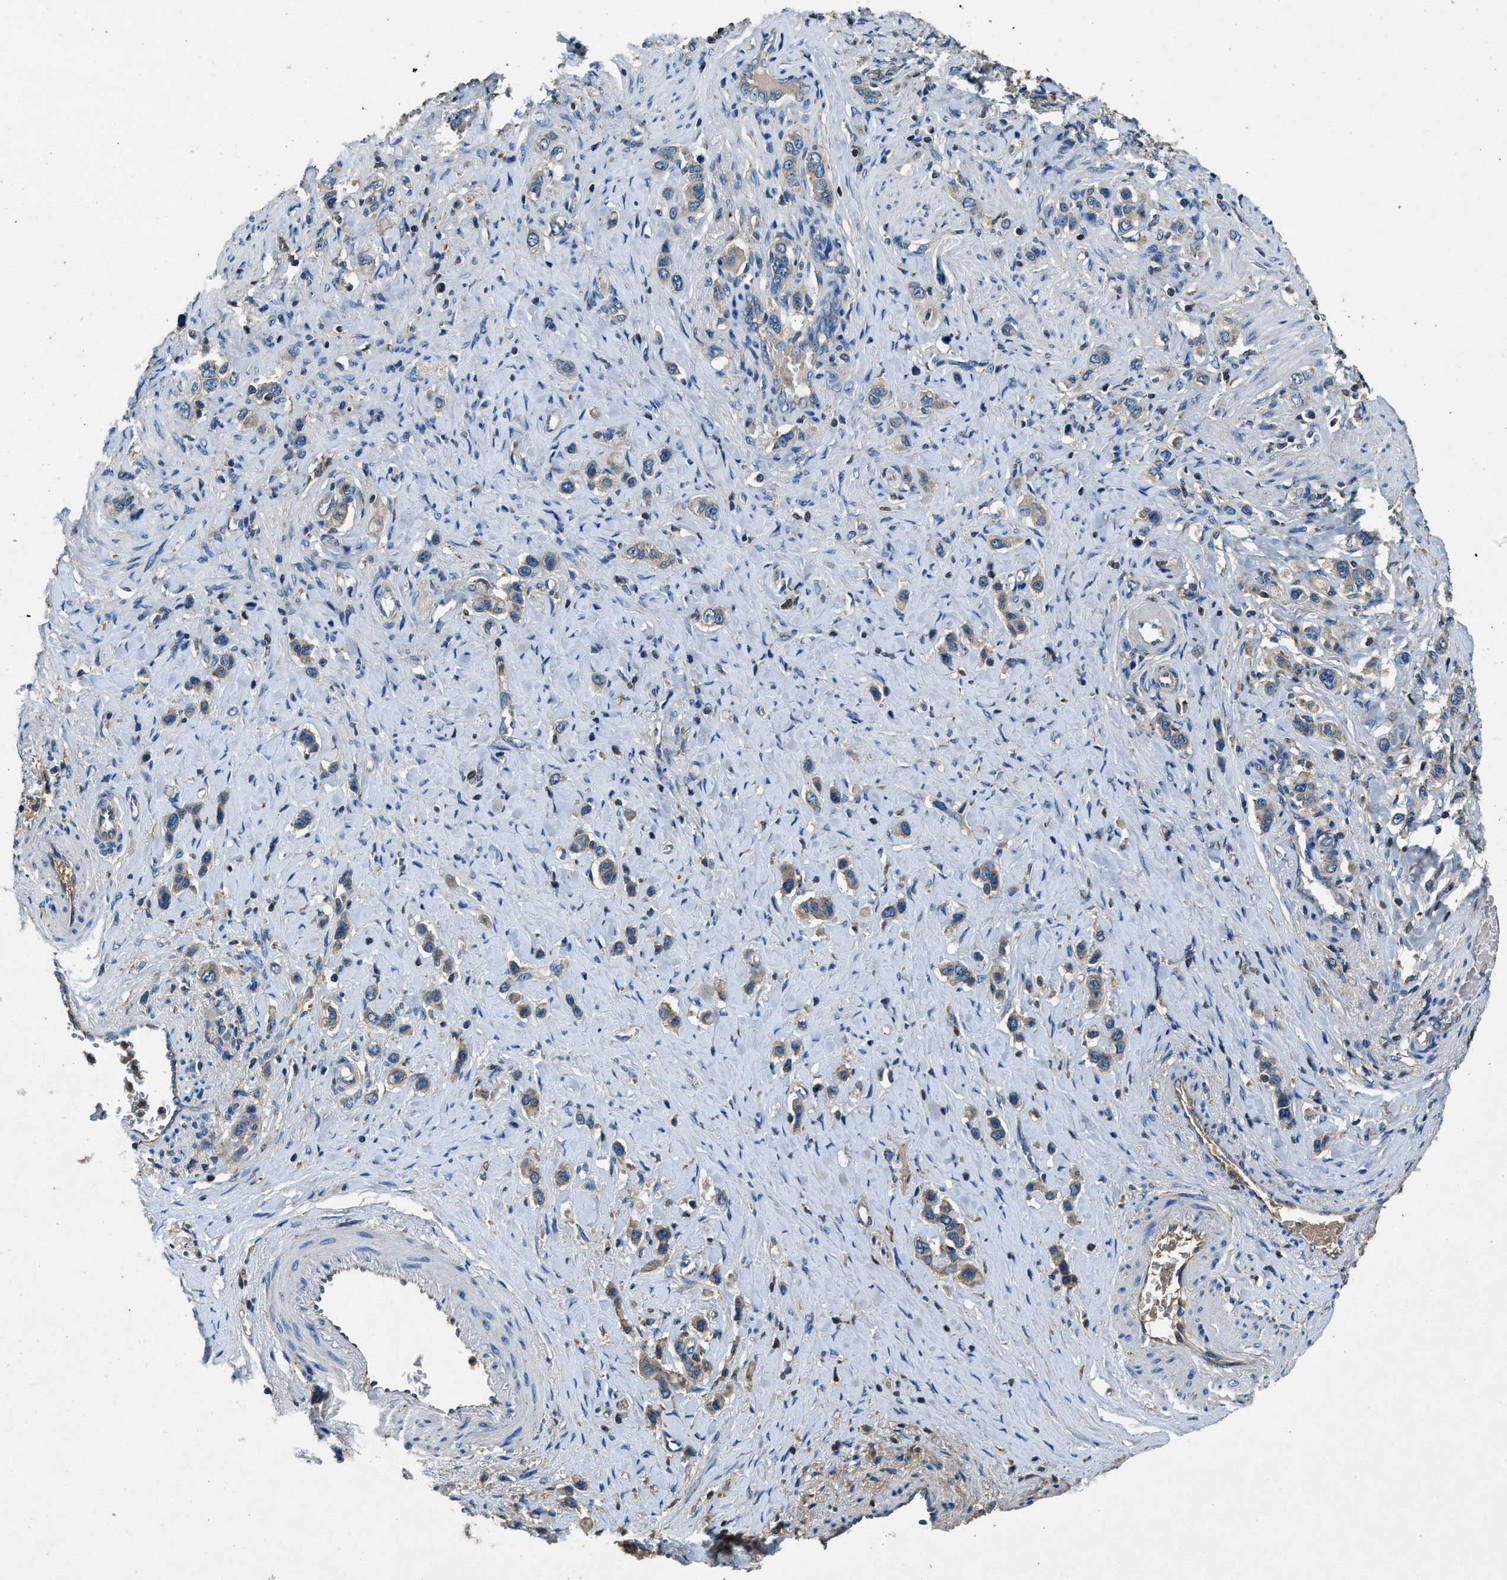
{"staining": {"intensity": "weak", "quantity": ">75%", "location": "cytoplasmic/membranous"}, "tissue": "stomach cancer", "cell_type": "Tumor cells", "image_type": "cancer", "snomed": [{"axis": "morphology", "description": "Adenocarcinoma, NOS"}, {"axis": "topography", "description": "Stomach"}], "caption": "This image reveals IHC staining of human adenocarcinoma (stomach), with low weak cytoplasmic/membranous staining in approximately >75% of tumor cells.", "gene": "BLOC1S1", "patient": {"sex": "female", "age": 65}}